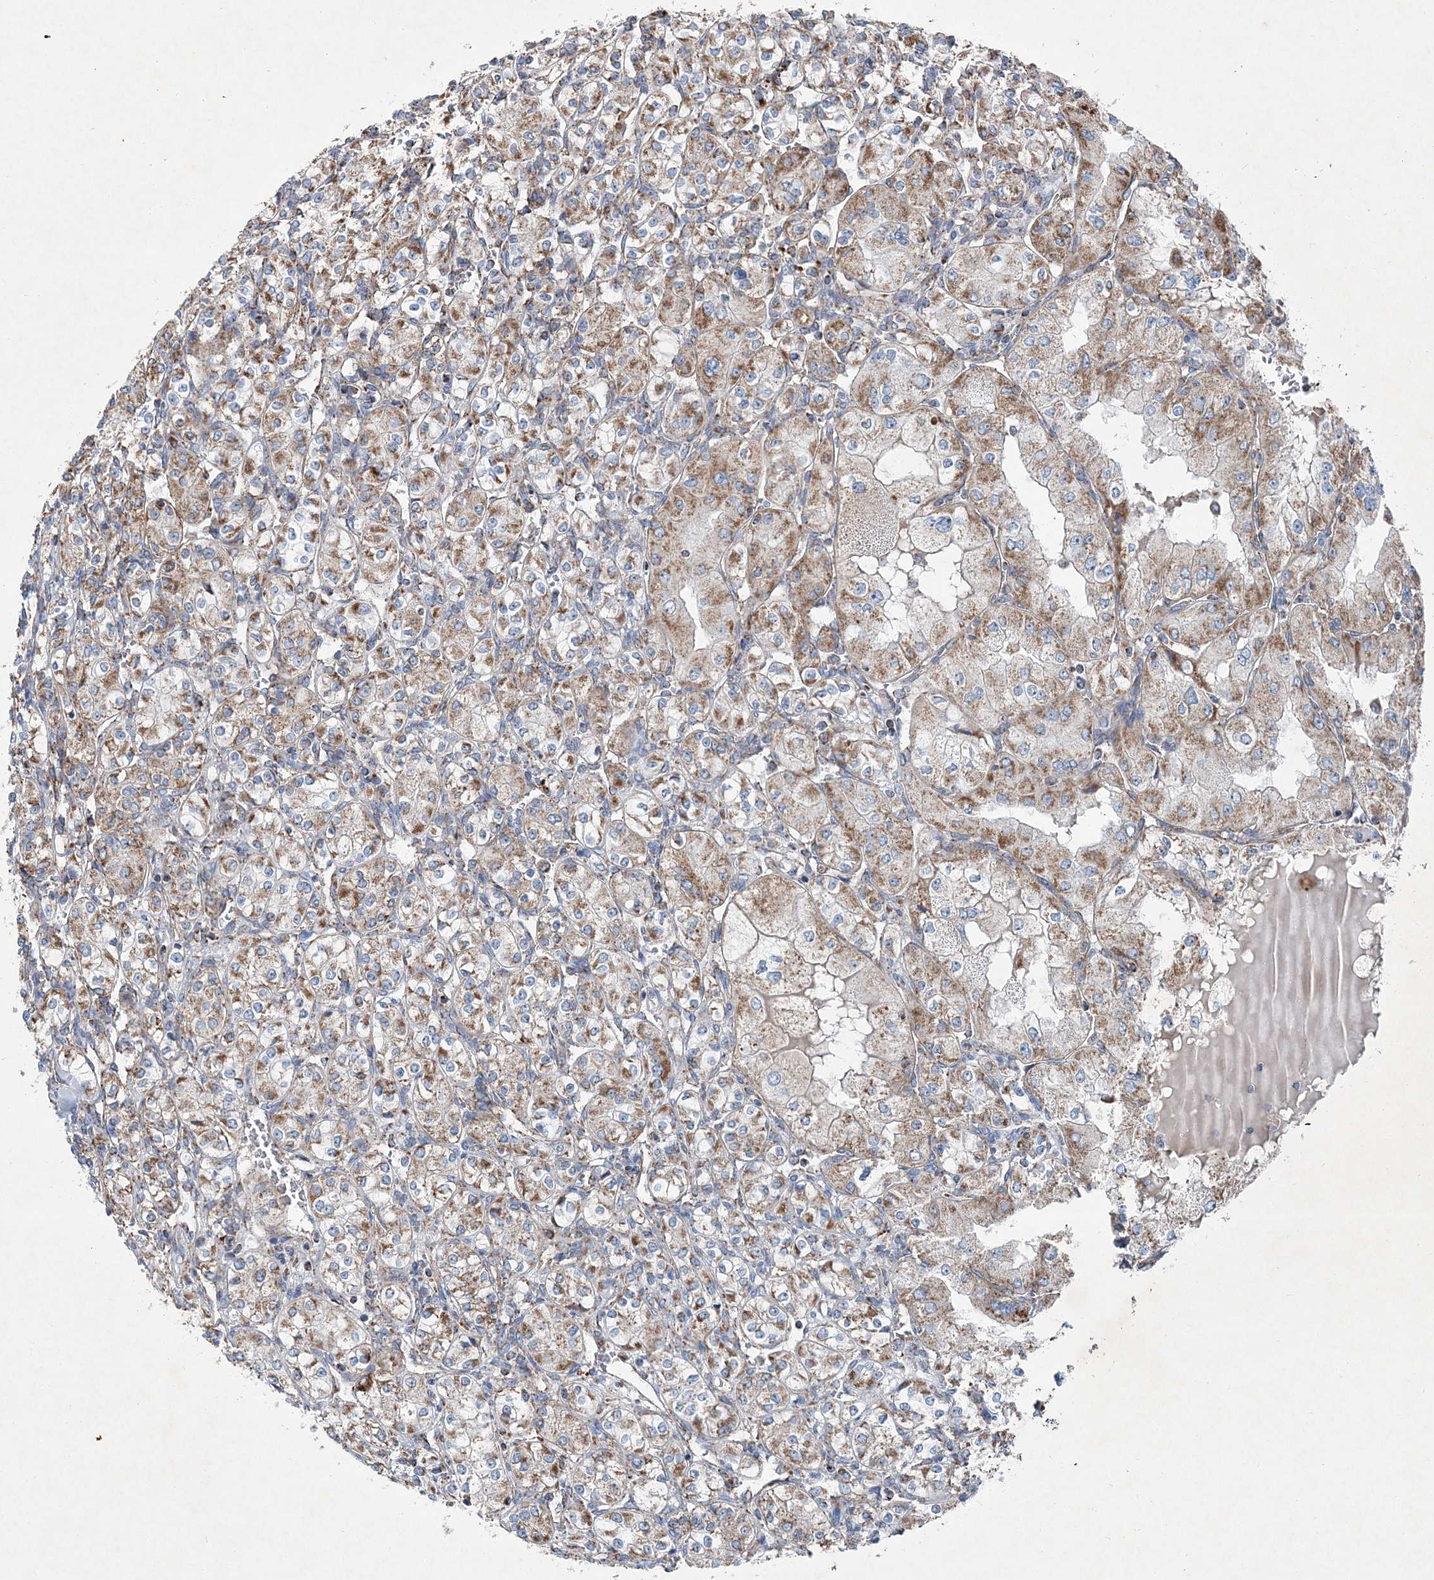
{"staining": {"intensity": "moderate", "quantity": "25%-75%", "location": "cytoplasmic/membranous"}, "tissue": "renal cancer", "cell_type": "Tumor cells", "image_type": "cancer", "snomed": [{"axis": "morphology", "description": "Adenocarcinoma, NOS"}, {"axis": "topography", "description": "Kidney"}], "caption": "Immunohistochemical staining of human renal adenocarcinoma demonstrates moderate cytoplasmic/membranous protein staining in approximately 25%-75% of tumor cells. Ihc stains the protein in brown and the nuclei are stained blue.", "gene": "SPAG16", "patient": {"sex": "male", "age": 77}}